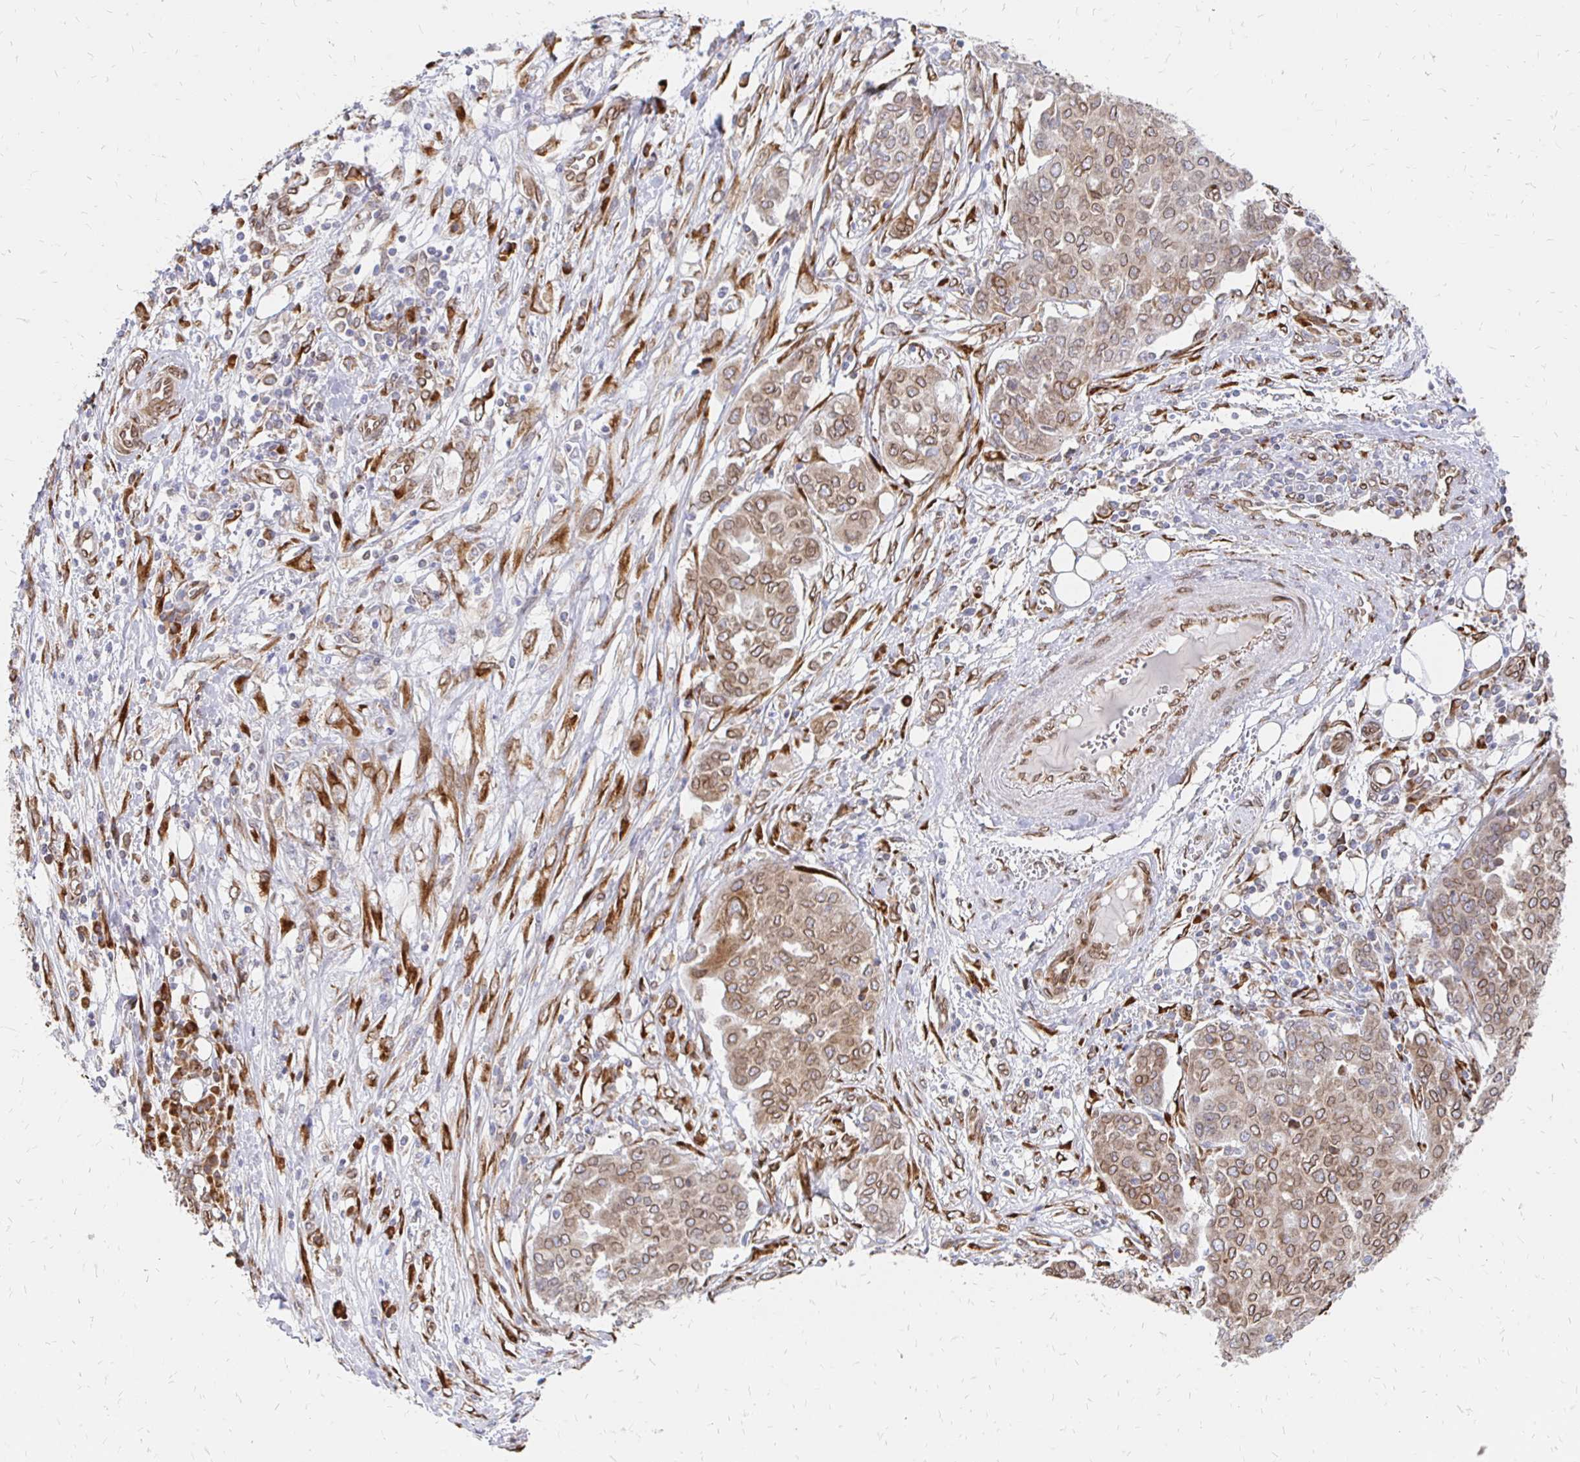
{"staining": {"intensity": "moderate", "quantity": ">75%", "location": "cytoplasmic/membranous,nuclear"}, "tissue": "ovarian cancer", "cell_type": "Tumor cells", "image_type": "cancer", "snomed": [{"axis": "morphology", "description": "Cystadenocarcinoma, serous, NOS"}, {"axis": "topography", "description": "Soft tissue"}, {"axis": "topography", "description": "Ovary"}], "caption": "Human serous cystadenocarcinoma (ovarian) stained with a protein marker exhibits moderate staining in tumor cells.", "gene": "PELI3", "patient": {"sex": "female", "age": 57}}